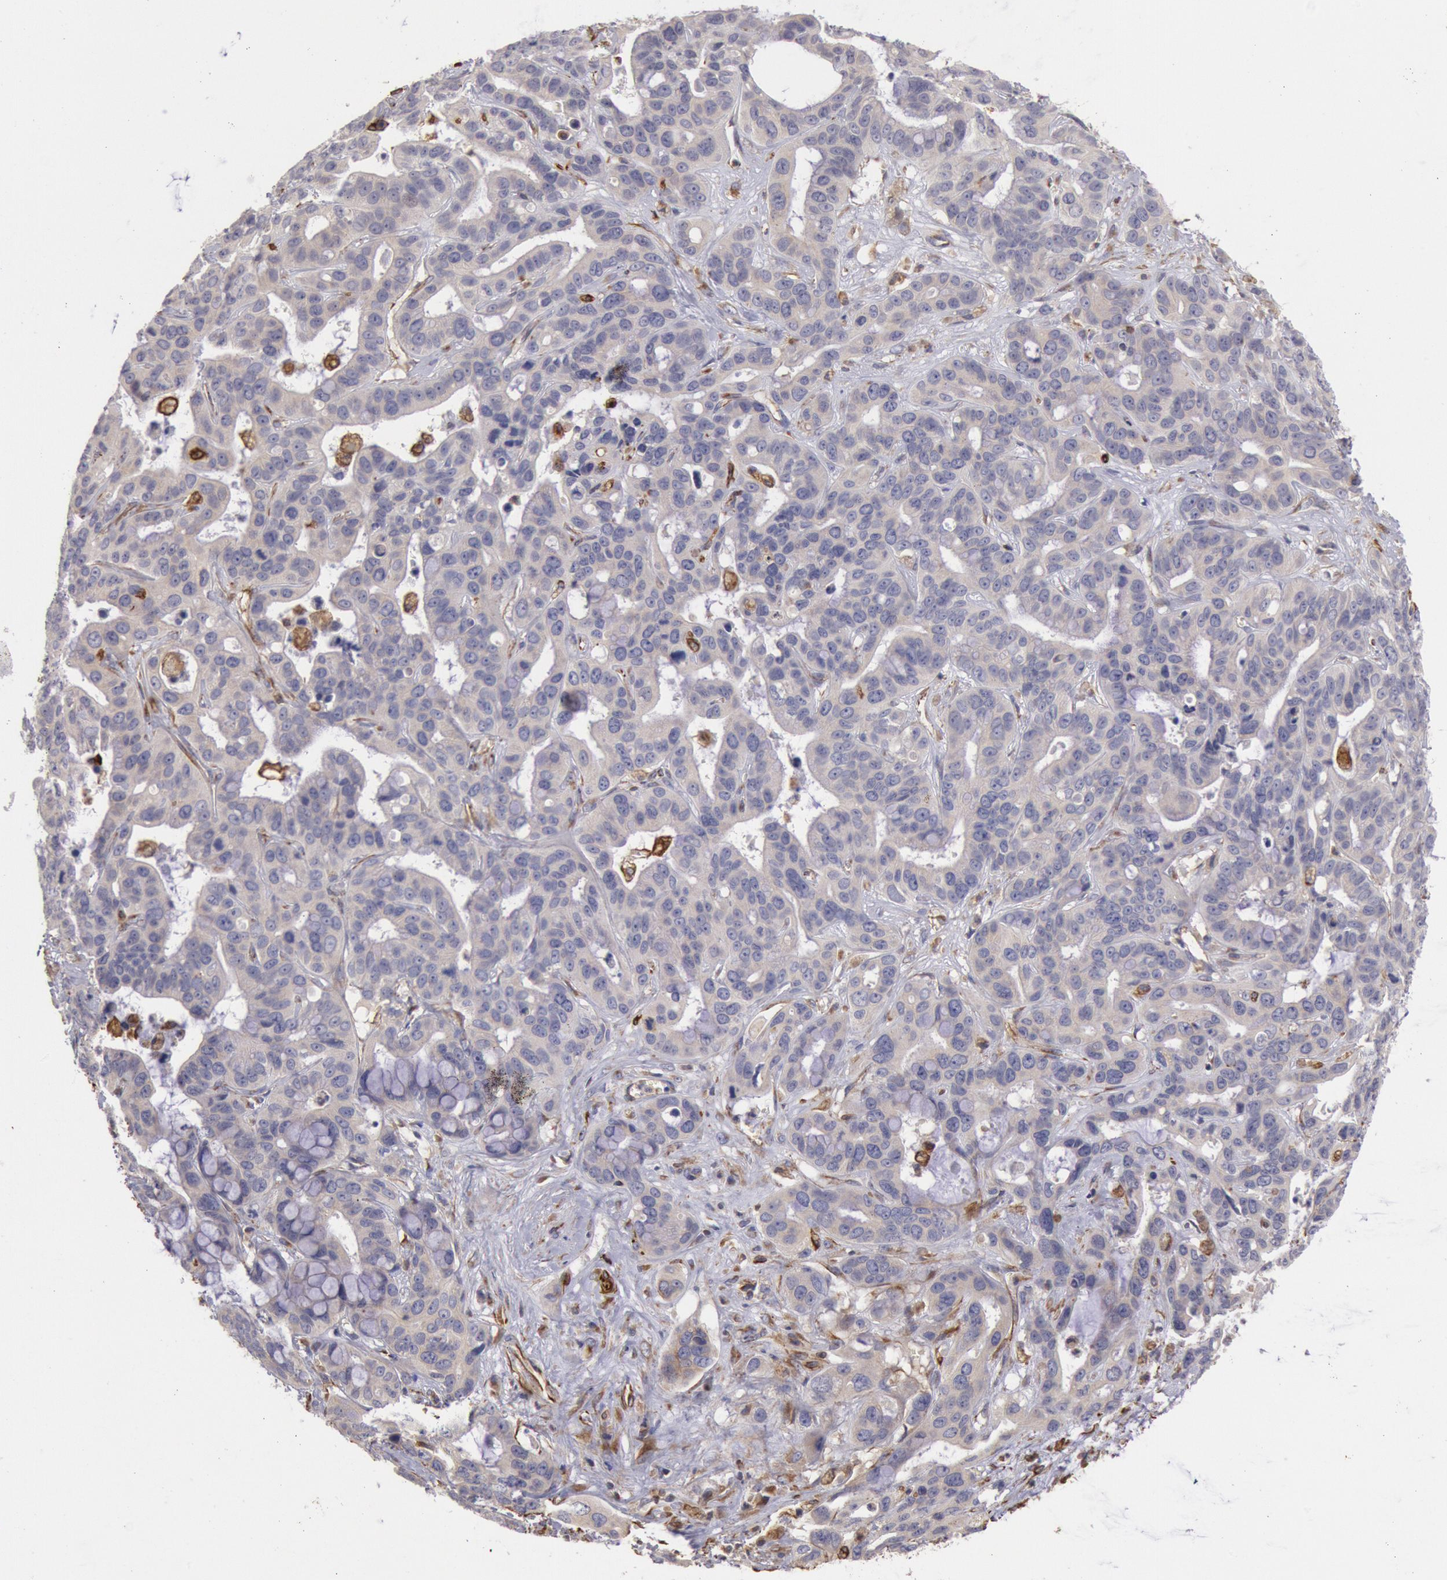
{"staining": {"intensity": "weak", "quantity": ">75%", "location": "cytoplasmic/membranous"}, "tissue": "liver cancer", "cell_type": "Tumor cells", "image_type": "cancer", "snomed": [{"axis": "morphology", "description": "Cholangiocarcinoma"}, {"axis": "topography", "description": "Liver"}], "caption": "Liver cholangiocarcinoma stained with a brown dye demonstrates weak cytoplasmic/membranous positive staining in approximately >75% of tumor cells.", "gene": "RNF139", "patient": {"sex": "female", "age": 65}}